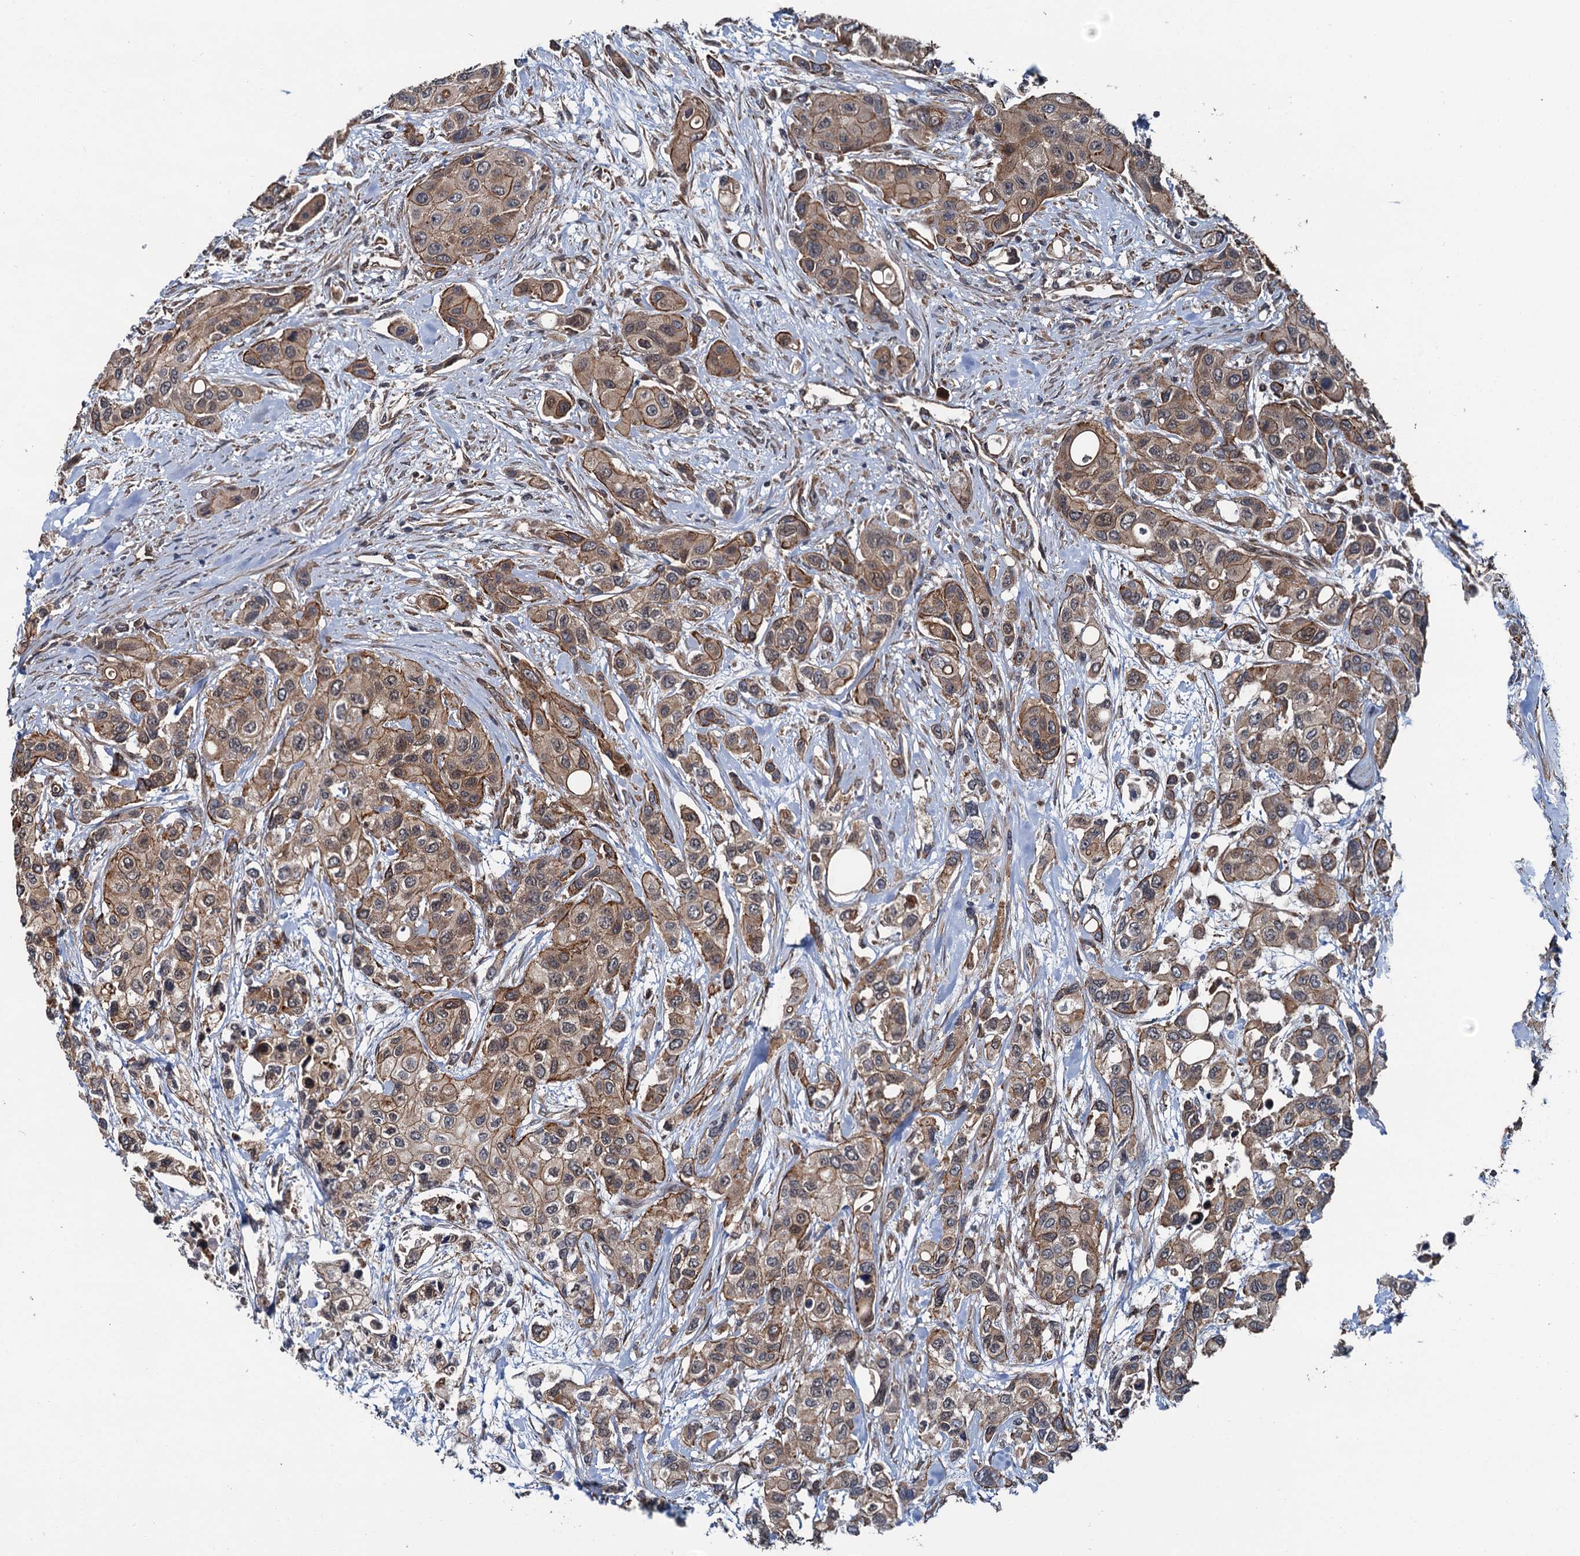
{"staining": {"intensity": "weak", "quantity": ">75%", "location": "cytoplasmic/membranous"}, "tissue": "urothelial cancer", "cell_type": "Tumor cells", "image_type": "cancer", "snomed": [{"axis": "morphology", "description": "Normal tissue, NOS"}, {"axis": "morphology", "description": "Urothelial carcinoma, High grade"}, {"axis": "topography", "description": "Vascular tissue"}, {"axis": "topography", "description": "Urinary bladder"}], "caption": "This is an image of immunohistochemistry staining of urothelial carcinoma (high-grade), which shows weak expression in the cytoplasmic/membranous of tumor cells.", "gene": "ZFYVE19", "patient": {"sex": "female", "age": 56}}